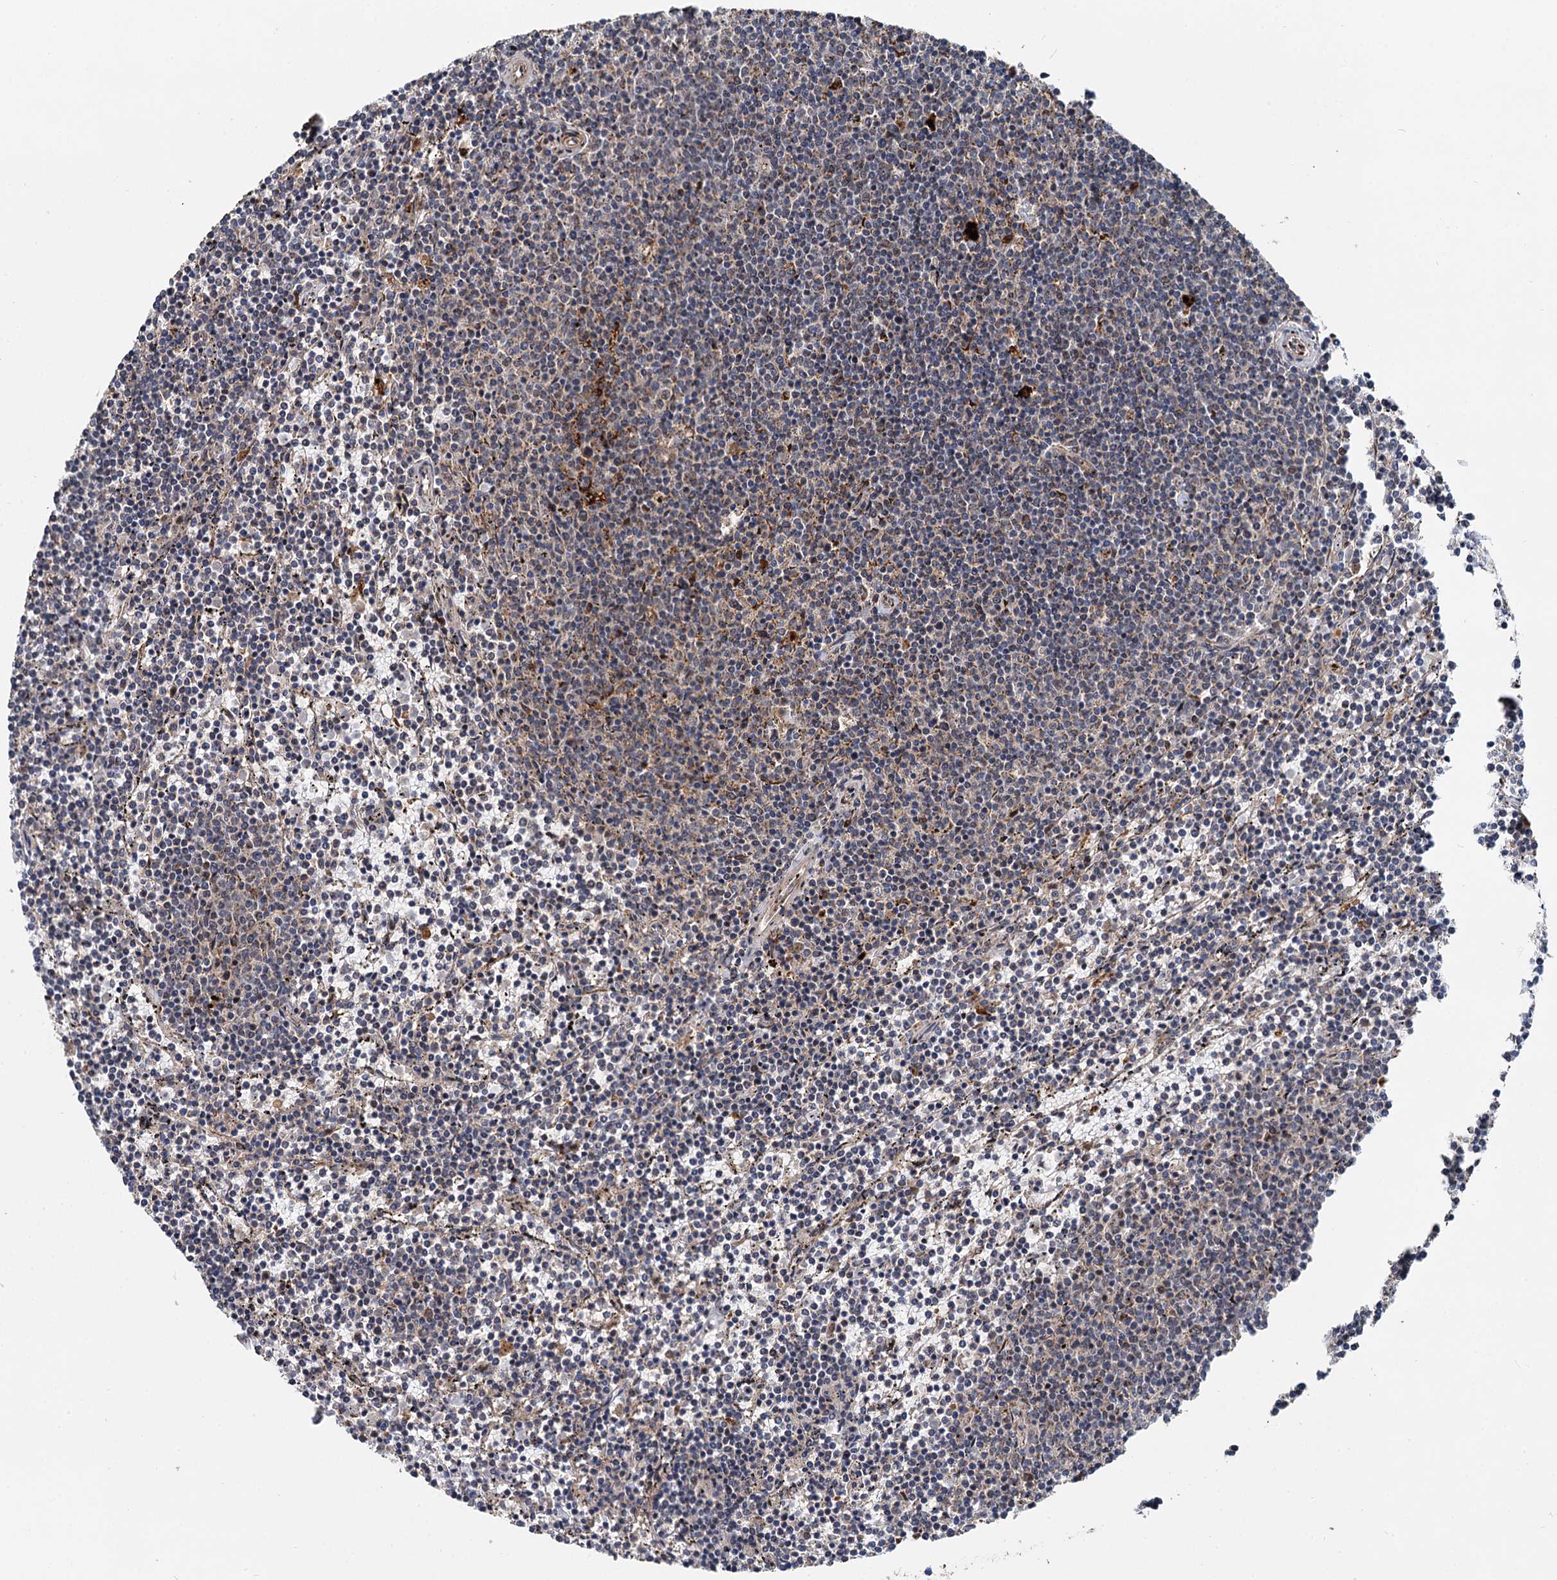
{"staining": {"intensity": "negative", "quantity": "none", "location": "none"}, "tissue": "lymphoma", "cell_type": "Tumor cells", "image_type": "cancer", "snomed": [{"axis": "morphology", "description": "Malignant lymphoma, non-Hodgkin's type, Low grade"}, {"axis": "topography", "description": "Spleen"}], "caption": "Tumor cells show no significant staining in low-grade malignant lymphoma, non-Hodgkin's type. The staining was performed using DAB (3,3'-diaminobenzidine) to visualize the protein expression in brown, while the nuclei were stained in blue with hematoxylin (Magnification: 20x).", "gene": "SPRYD3", "patient": {"sex": "female", "age": 50}}